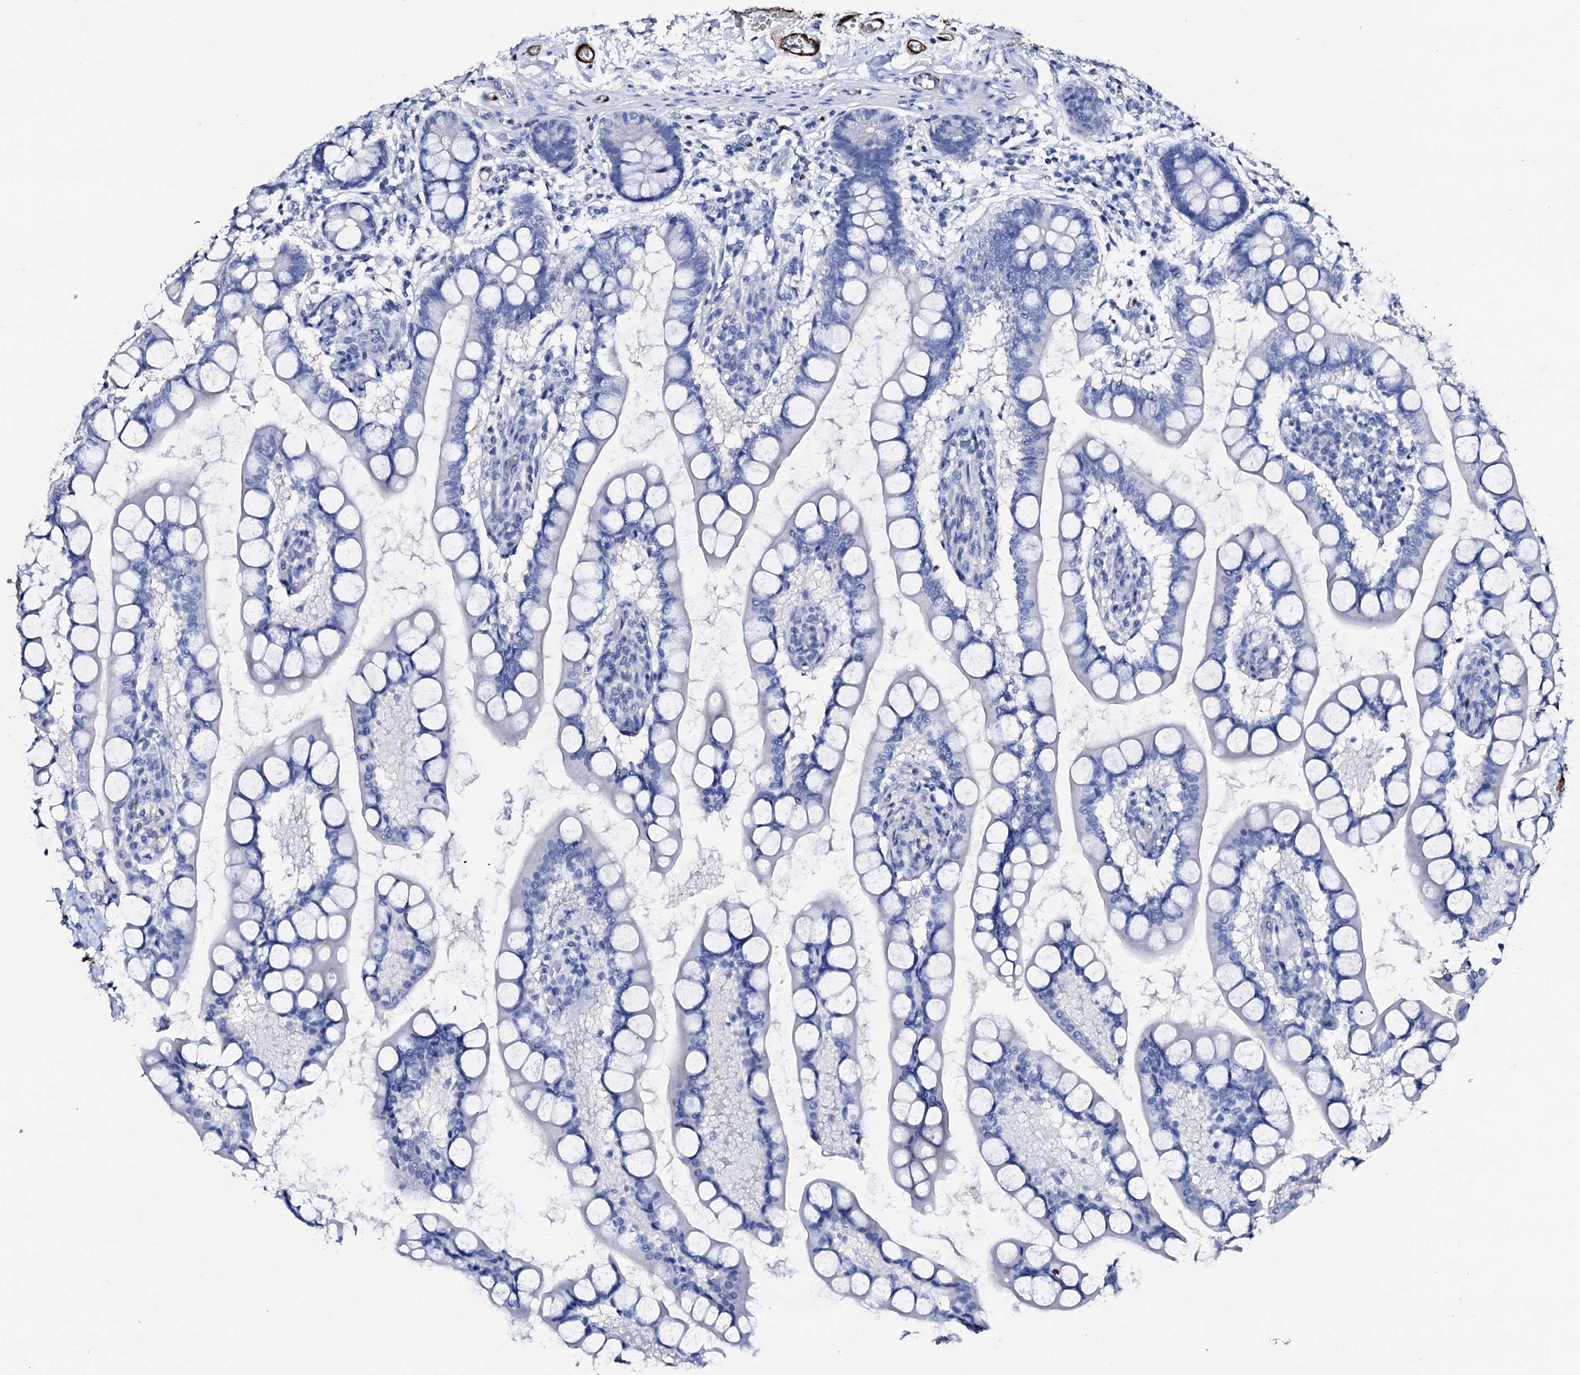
{"staining": {"intensity": "negative", "quantity": "none", "location": "none"}, "tissue": "small intestine", "cell_type": "Glandular cells", "image_type": "normal", "snomed": [{"axis": "morphology", "description": "Normal tissue, NOS"}, {"axis": "topography", "description": "Small intestine"}], "caption": "High magnification brightfield microscopy of normal small intestine stained with DAB (brown) and counterstained with hematoxylin (blue): glandular cells show no significant staining. (DAB (3,3'-diaminobenzidine) IHC visualized using brightfield microscopy, high magnification).", "gene": "NRIP2", "patient": {"sex": "male", "age": 52}}